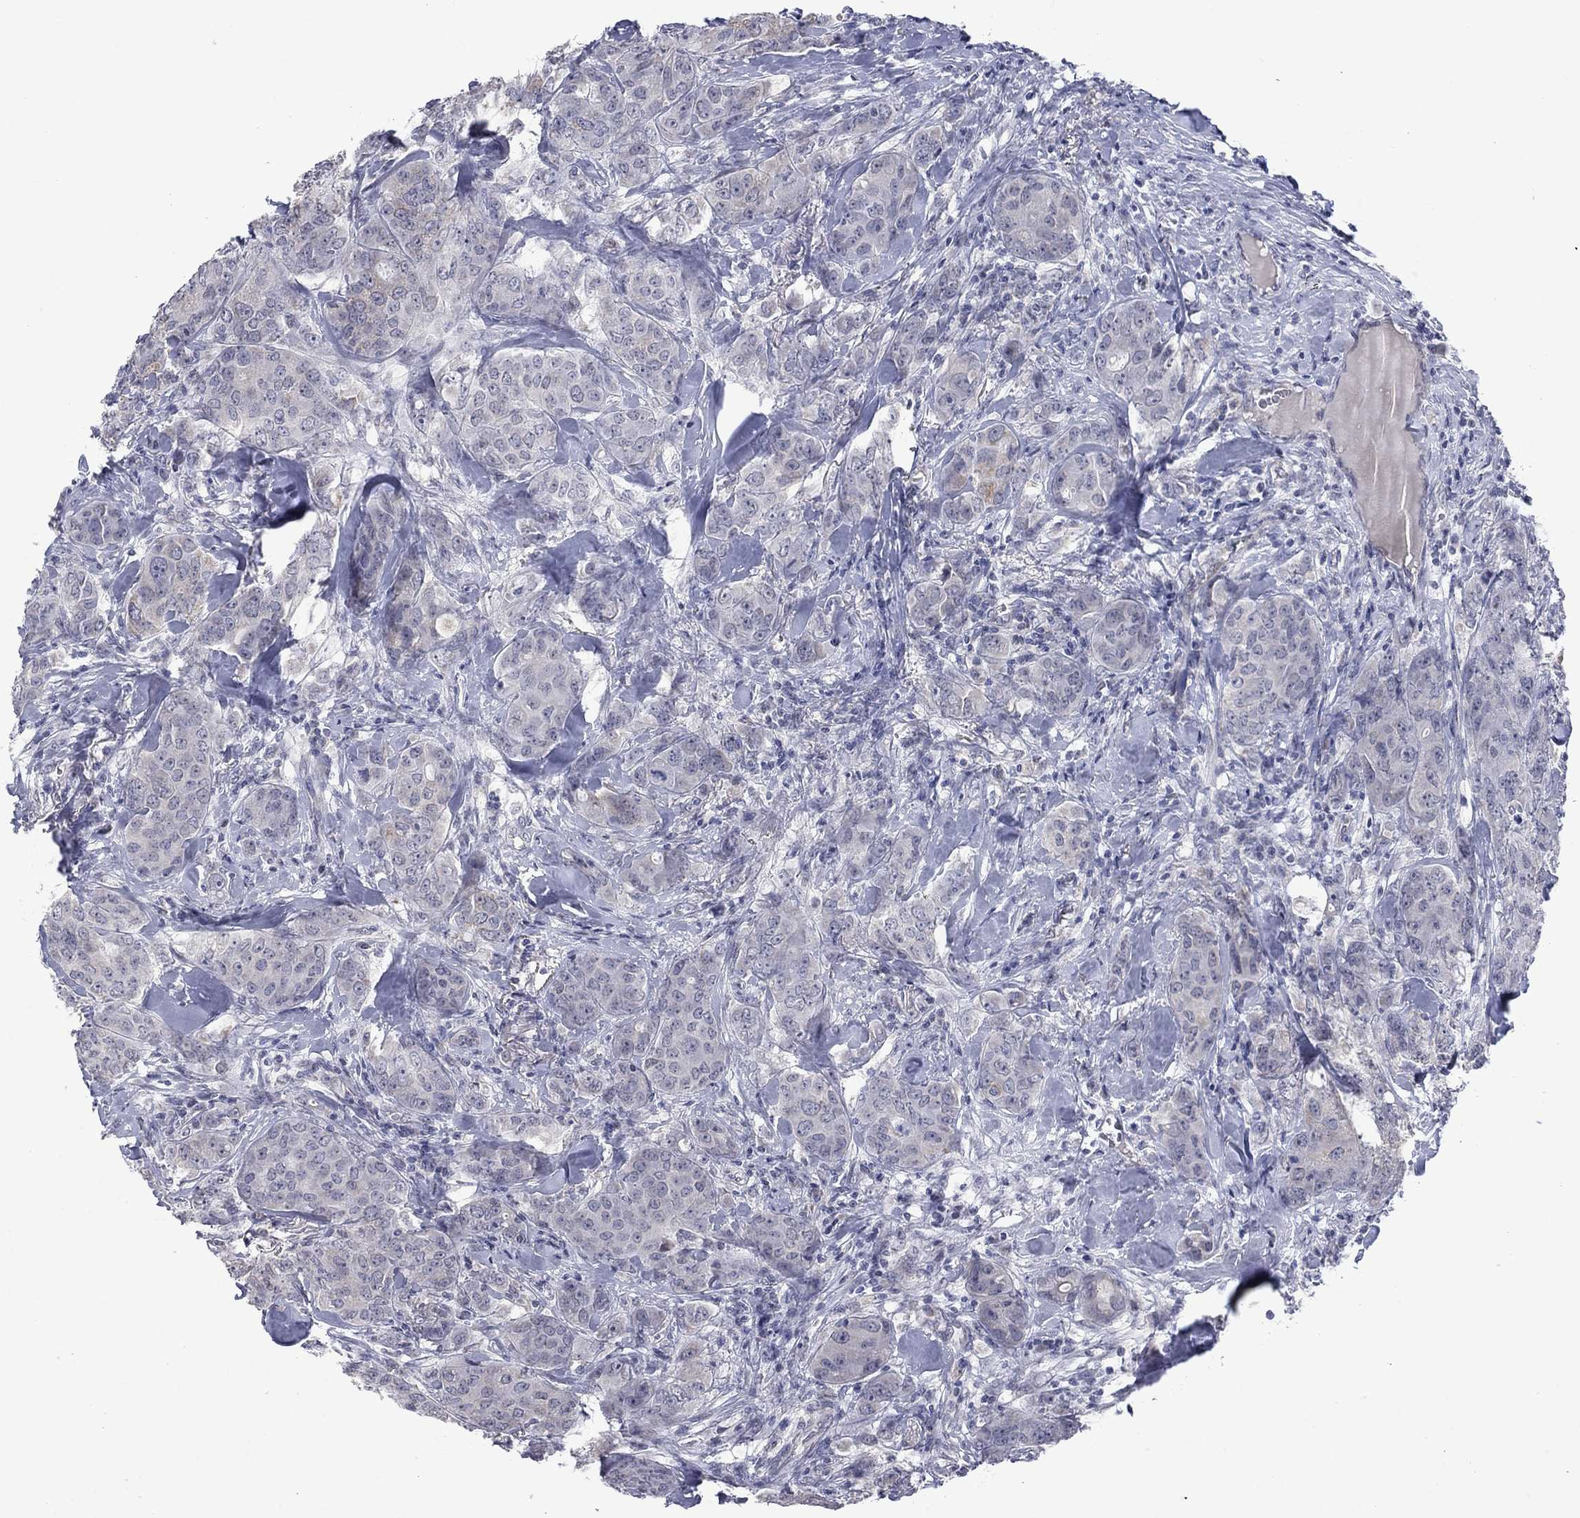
{"staining": {"intensity": "negative", "quantity": "none", "location": "none"}, "tissue": "breast cancer", "cell_type": "Tumor cells", "image_type": "cancer", "snomed": [{"axis": "morphology", "description": "Duct carcinoma"}, {"axis": "topography", "description": "Breast"}], "caption": "There is no significant expression in tumor cells of breast cancer (intraductal carcinoma).", "gene": "KCNJ16", "patient": {"sex": "female", "age": 43}}